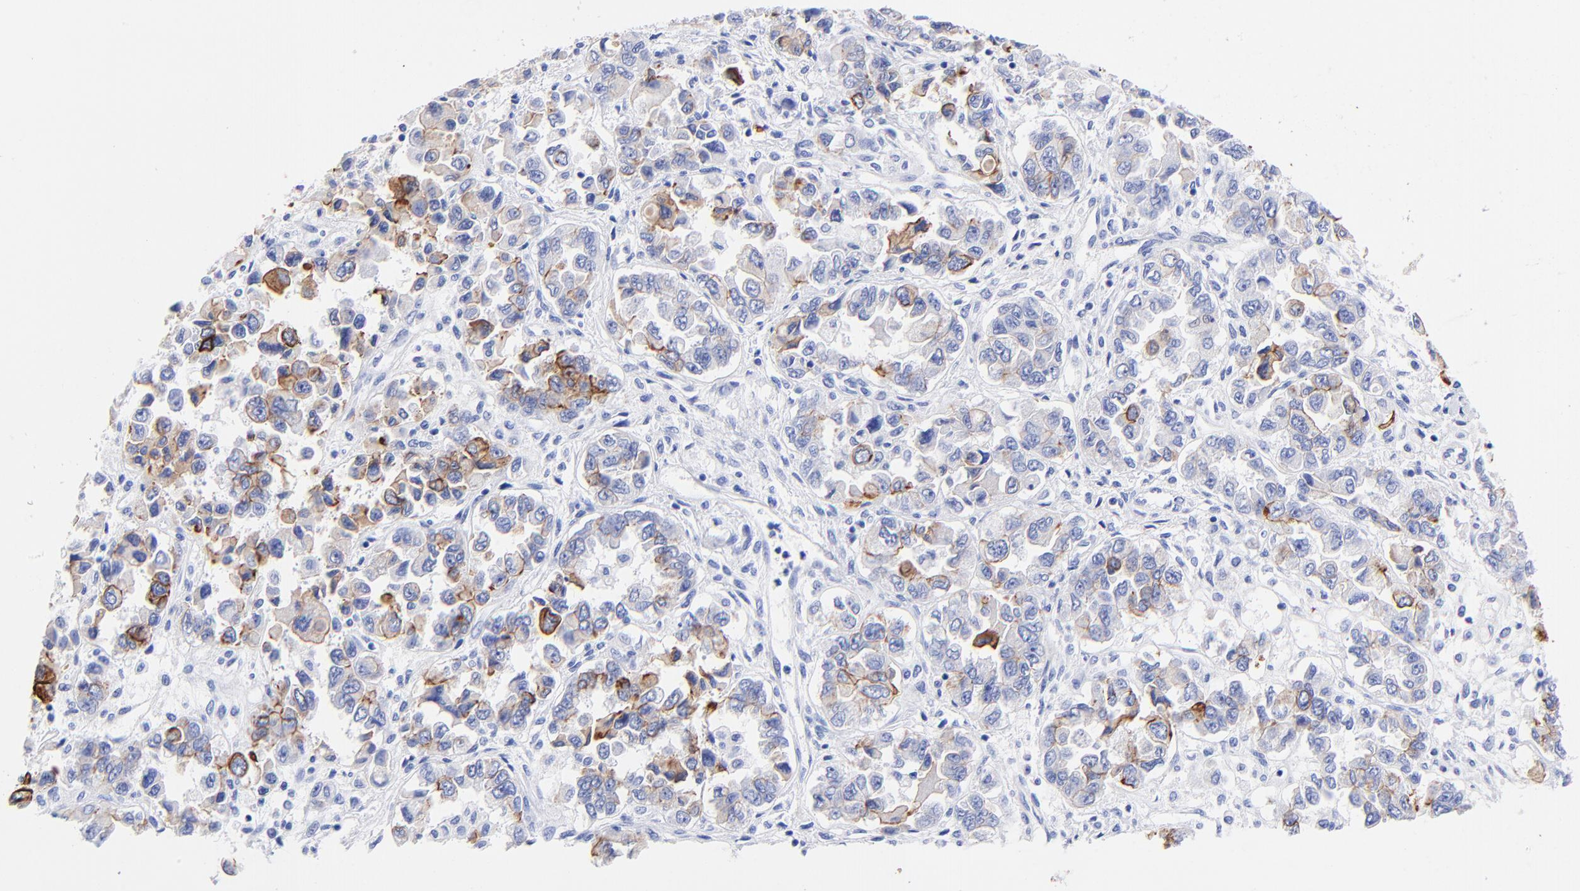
{"staining": {"intensity": "moderate", "quantity": "25%-75%", "location": "cytoplasmic/membranous"}, "tissue": "ovarian cancer", "cell_type": "Tumor cells", "image_type": "cancer", "snomed": [{"axis": "morphology", "description": "Cystadenocarcinoma, serous, NOS"}, {"axis": "topography", "description": "Ovary"}], "caption": "Immunohistochemistry (IHC) of serous cystadenocarcinoma (ovarian) reveals medium levels of moderate cytoplasmic/membranous expression in about 25%-75% of tumor cells.", "gene": "KRT19", "patient": {"sex": "female", "age": 84}}